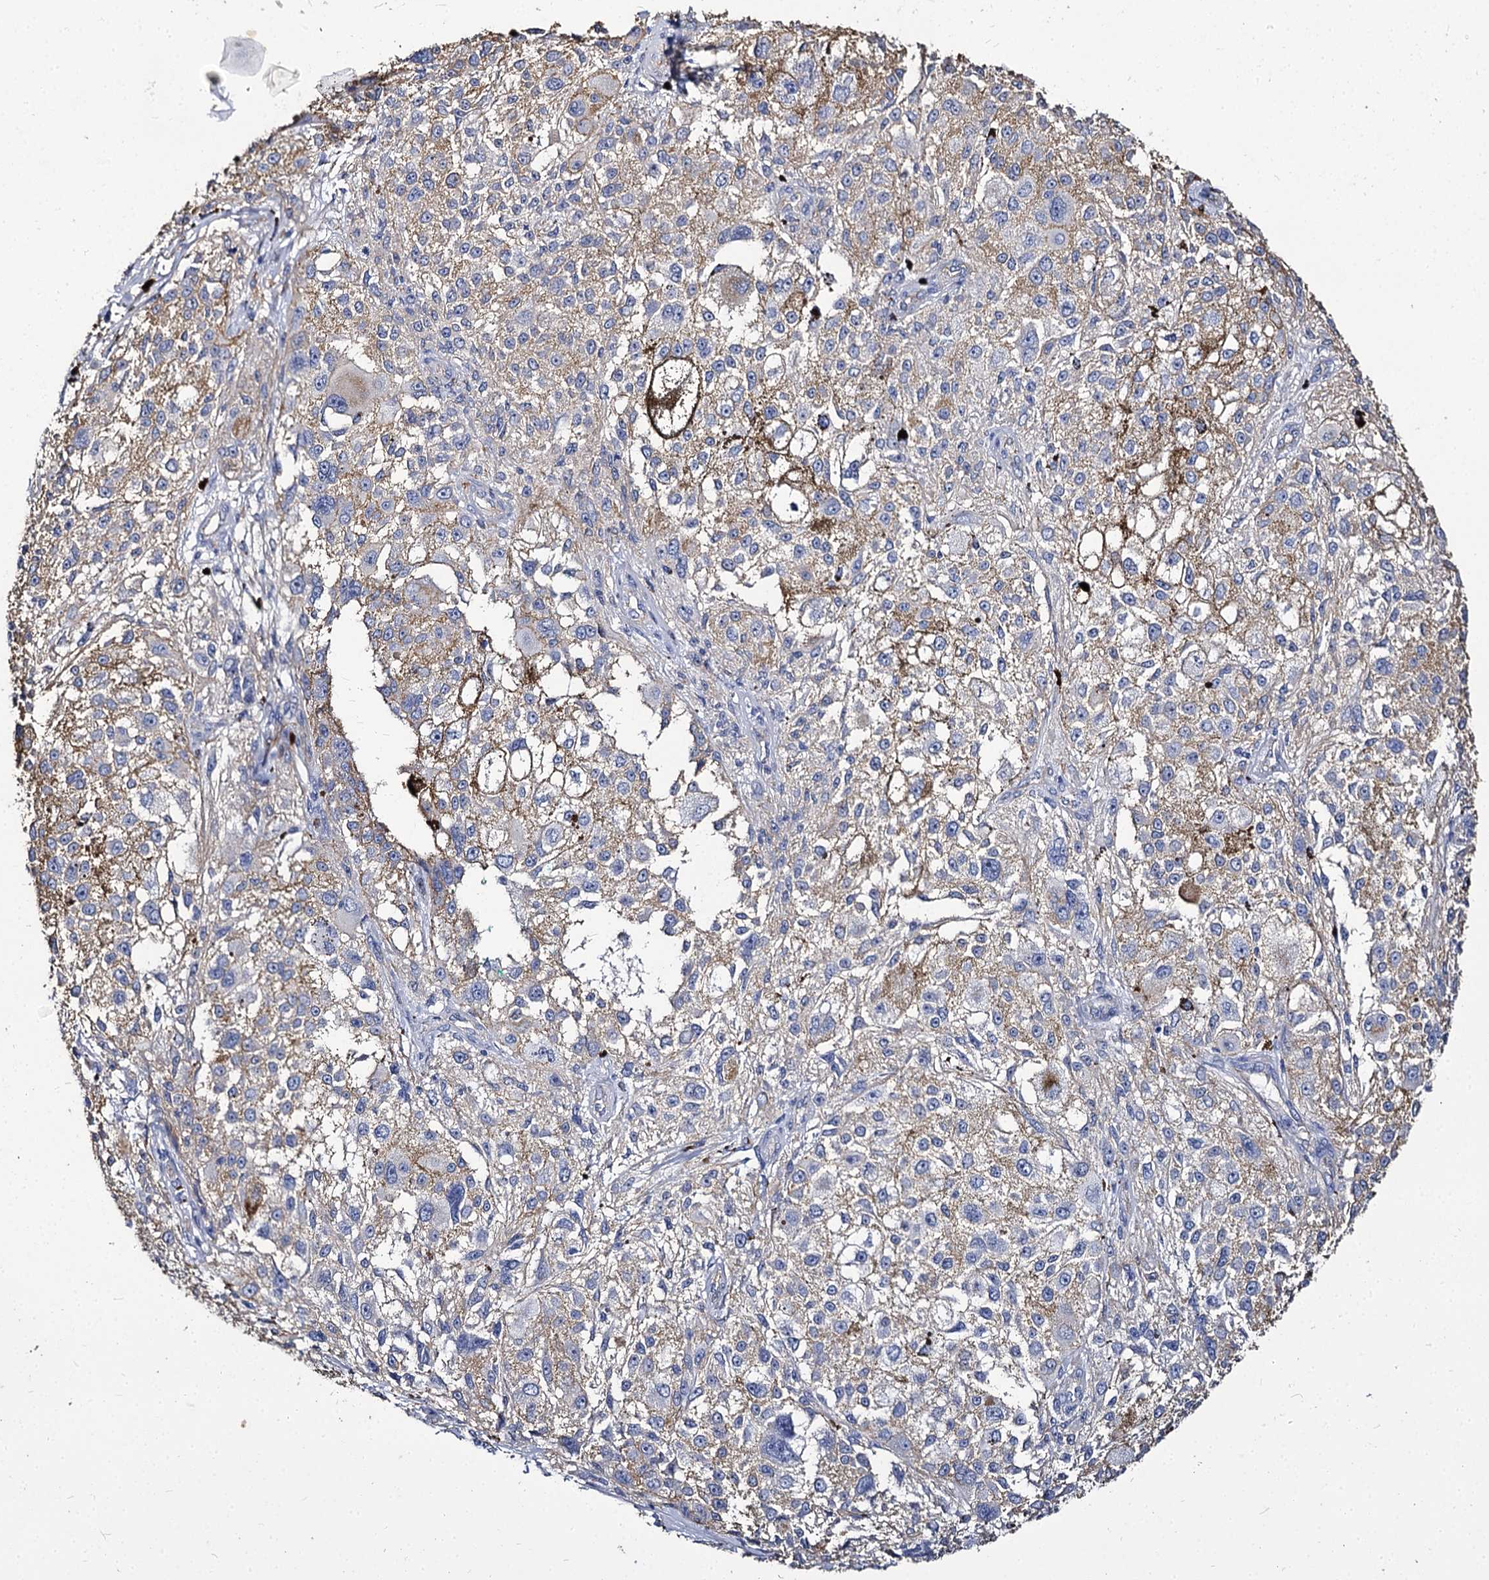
{"staining": {"intensity": "negative", "quantity": "none", "location": "none"}, "tissue": "melanoma", "cell_type": "Tumor cells", "image_type": "cancer", "snomed": [{"axis": "morphology", "description": "Necrosis, NOS"}, {"axis": "morphology", "description": "Malignant melanoma, NOS"}, {"axis": "topography", "description": "Skin"}], "caption": "A high-resolution micrograph shows IHC staining of malignant melanoma, which shows no significant positivity in tumor cells. The staining was performed using DAB to visualize the protein expression in brown, while the nuclei were stained in blue with hematoxylin (Magnification: 20x).", "gene": "CBFB", "patient": {"sex": "female", "age": 87}}